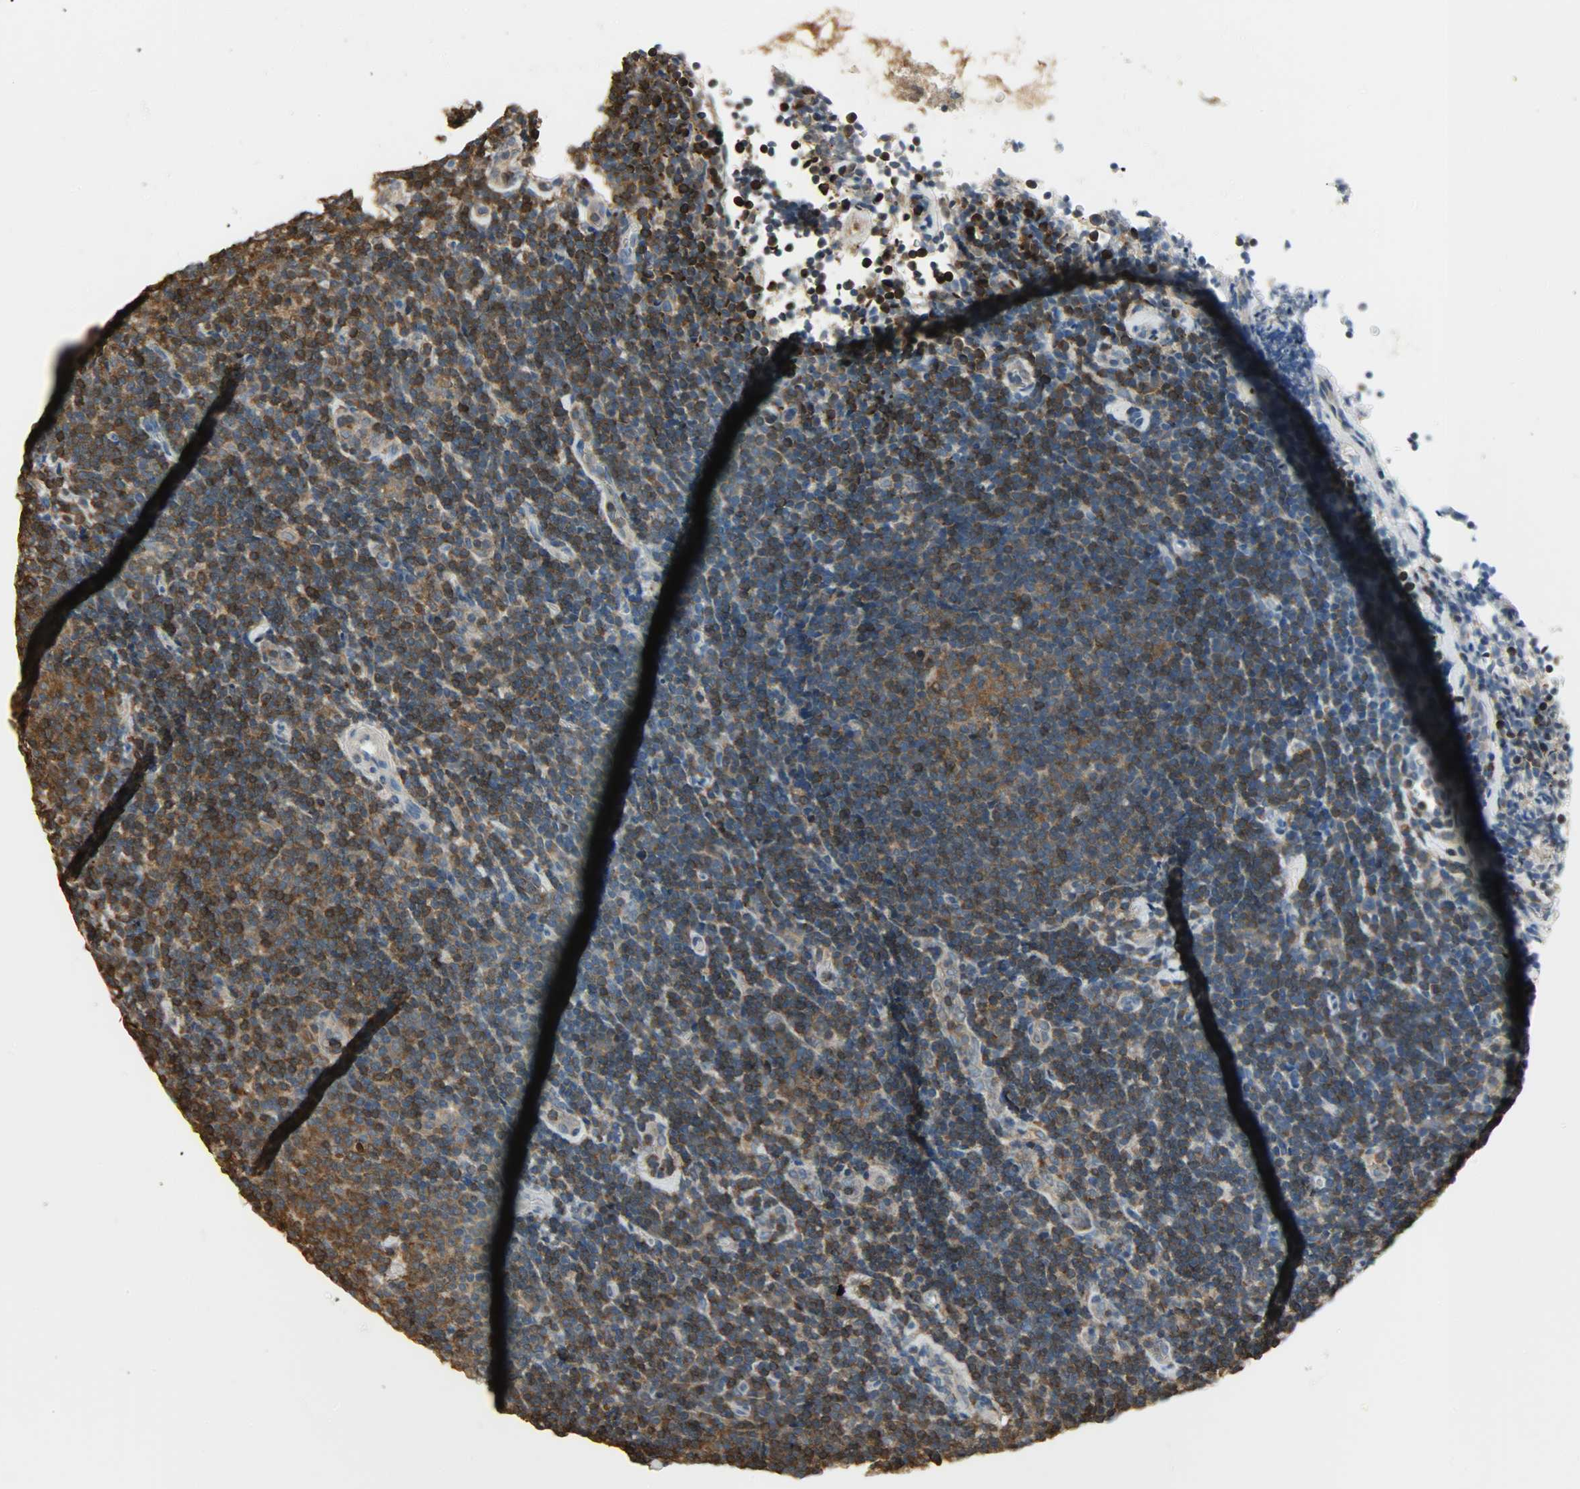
{"staining": {"intensity": "strong", "quantity": ">75%", "location": "cytoplasmic/membranous"}, "tissue": "lymphoma", "cell_type": "Tumor cells", "image_type": "cancer", "snomed": [{"axis": "morphology", "description": "Malignant lymphoma, non-Hodgkin's type, Low grade"}, {"axis": "topography", "description": "Lymph node"}], "caption": "Lymphoma stained for a protein demonstrates strong cytoplasmic/membranous positivity in tumor cells.", "gene": "LDHB", "patient": {"sex": "male", "age": 70}}